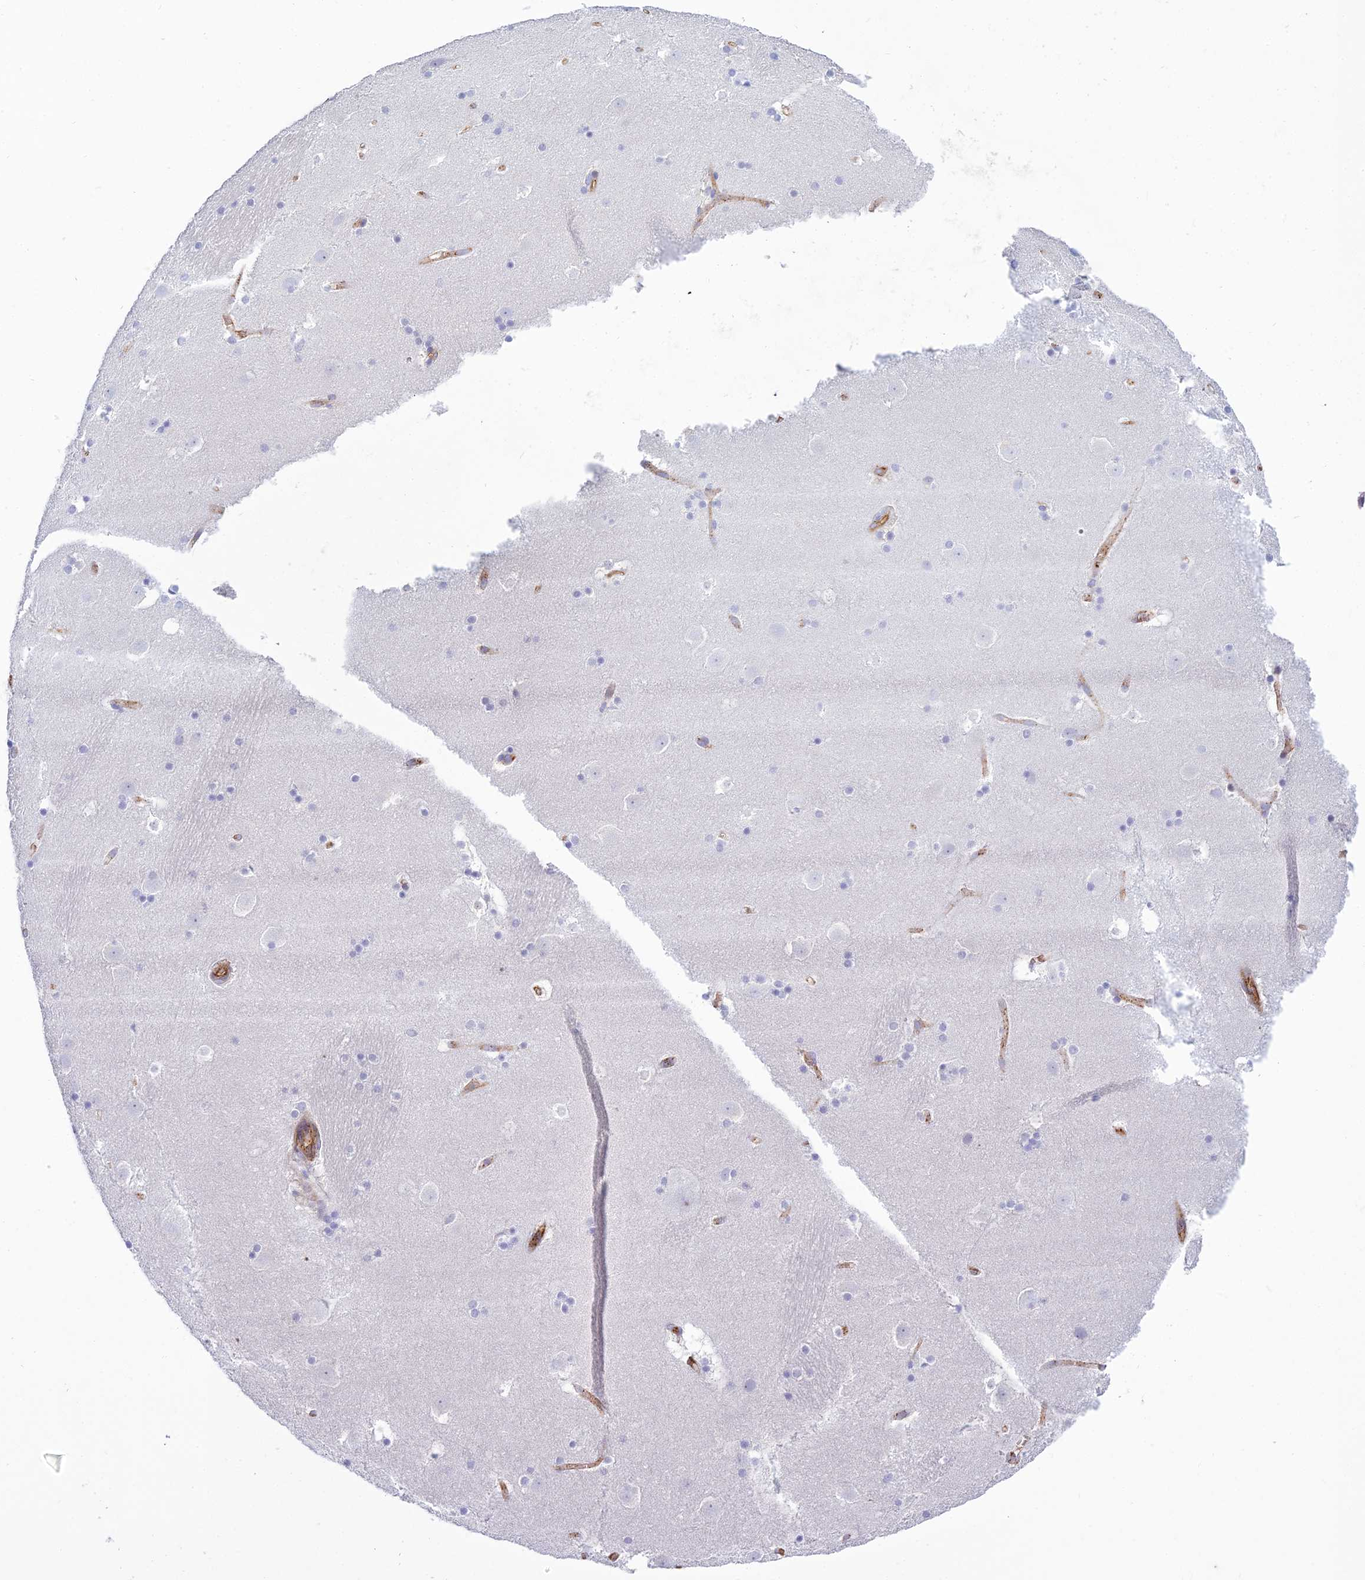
{"staining": {"intensity": "negative", "quantity": "none", "location": "none"}, "tissue": "caudate", "cell_type": "Glial cells", "image_type": "normal", "snomed": [{"axis": "morphology", "description": "Normal tissue, NOS"}, {"axis": "topography", "description": "Lateral ventricle wall"}], "caption": "Immunohistochemical staining of benign human caudate exhibits no significant positivity in glial cells.", "gene": "SAPCD2", "patient": {"sex": "male", "age": 45}}